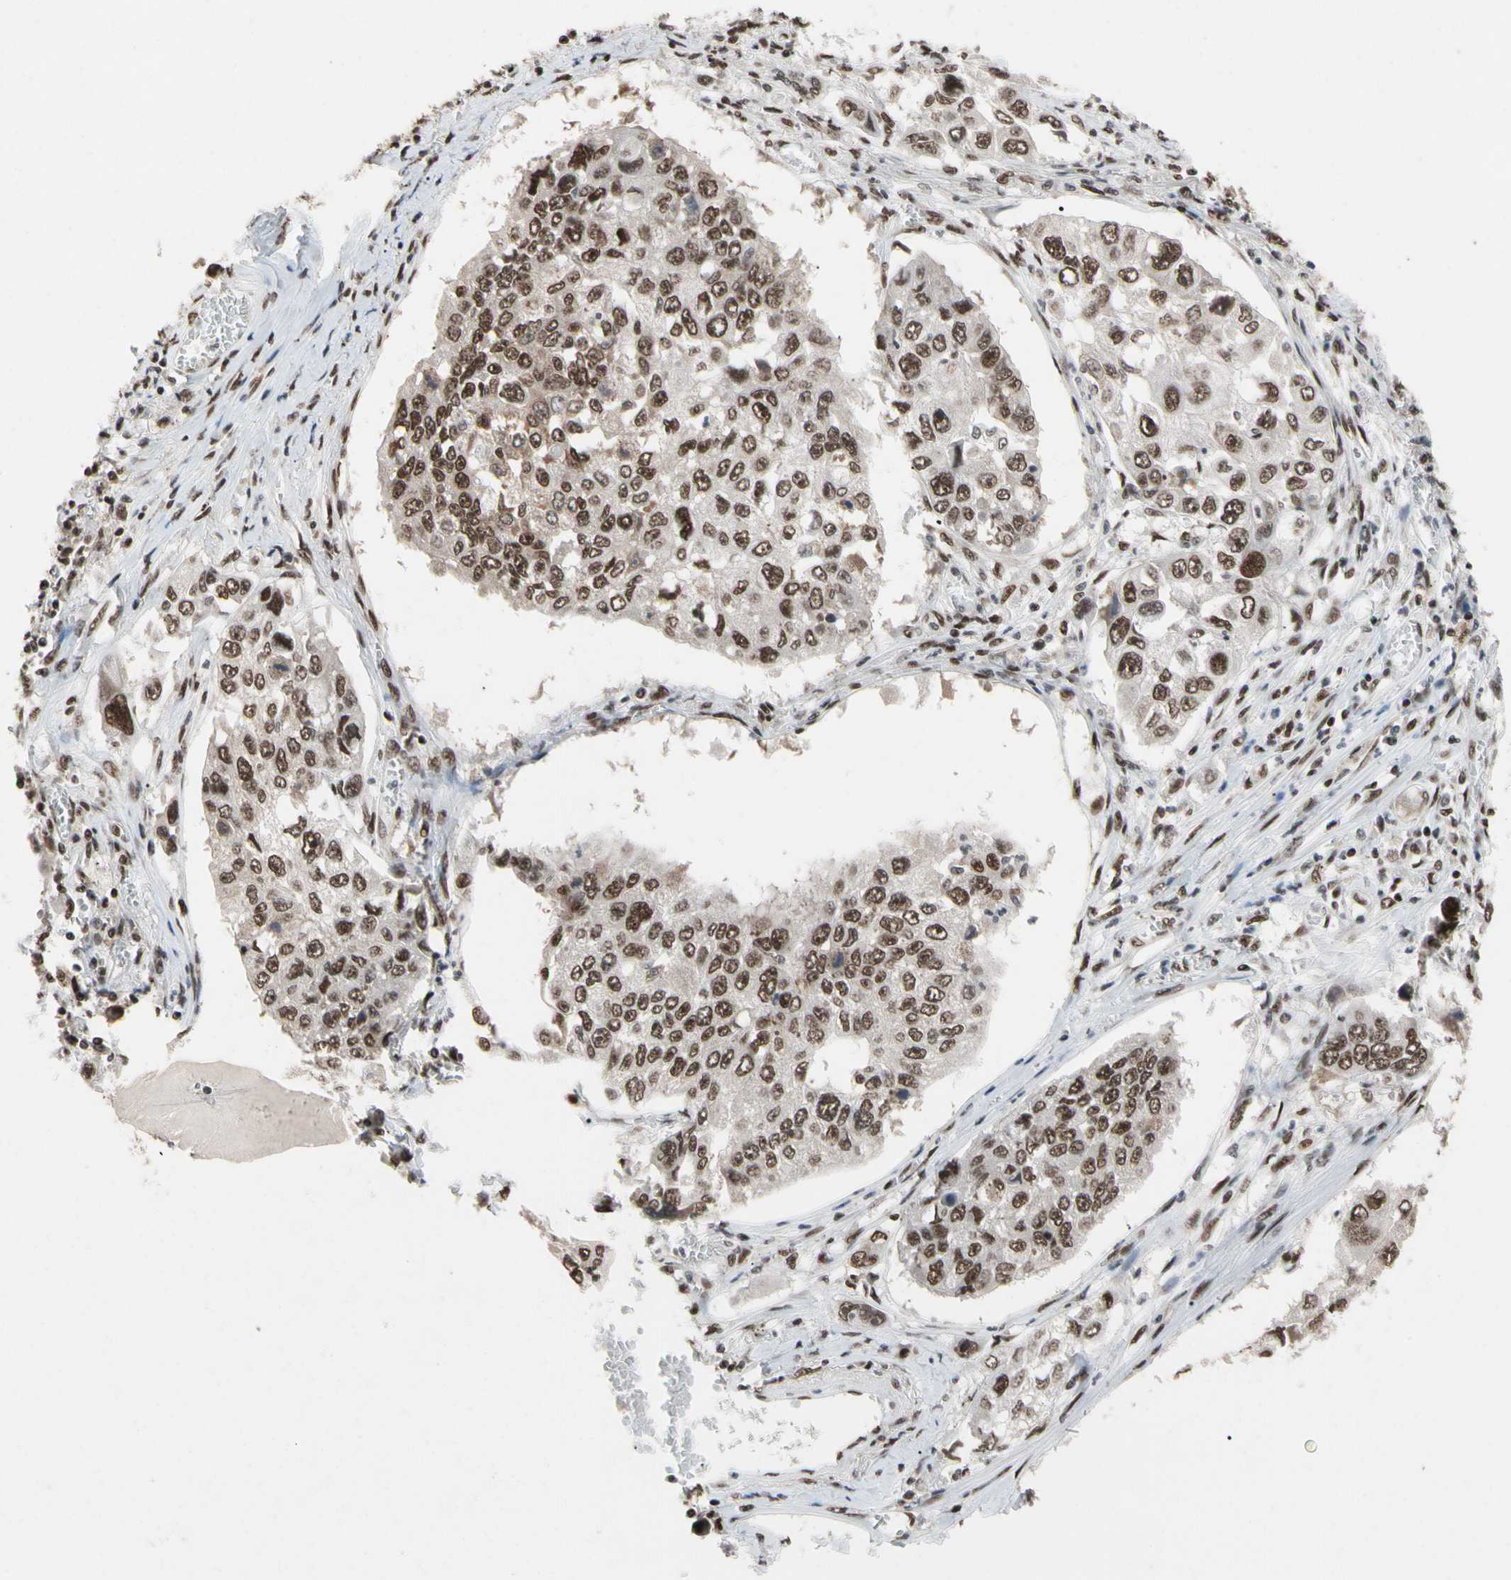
{"staining": {"intensity": "moderate", "quantity": ">75%", "location": "nuclear"}, "tissue": "lung cancer", "cell_type": "Tumor cells", "image_type": "cancer", "snomed": [{"axis": "morphology", "description": "Squamous cell carcinoma, NOS"}, {"axis": "topography", "description": "Lung"}], "caption": "A brown stain highlights moderate nuclear expression of a protein in human lung cancer tumor cells. (Stains: DAB in brown, nuclei in blue, Microscopy: brightfield microscopy at high magnification).", "gene": "FAM98B", "patient": {"sex": "male", "age": 71}}